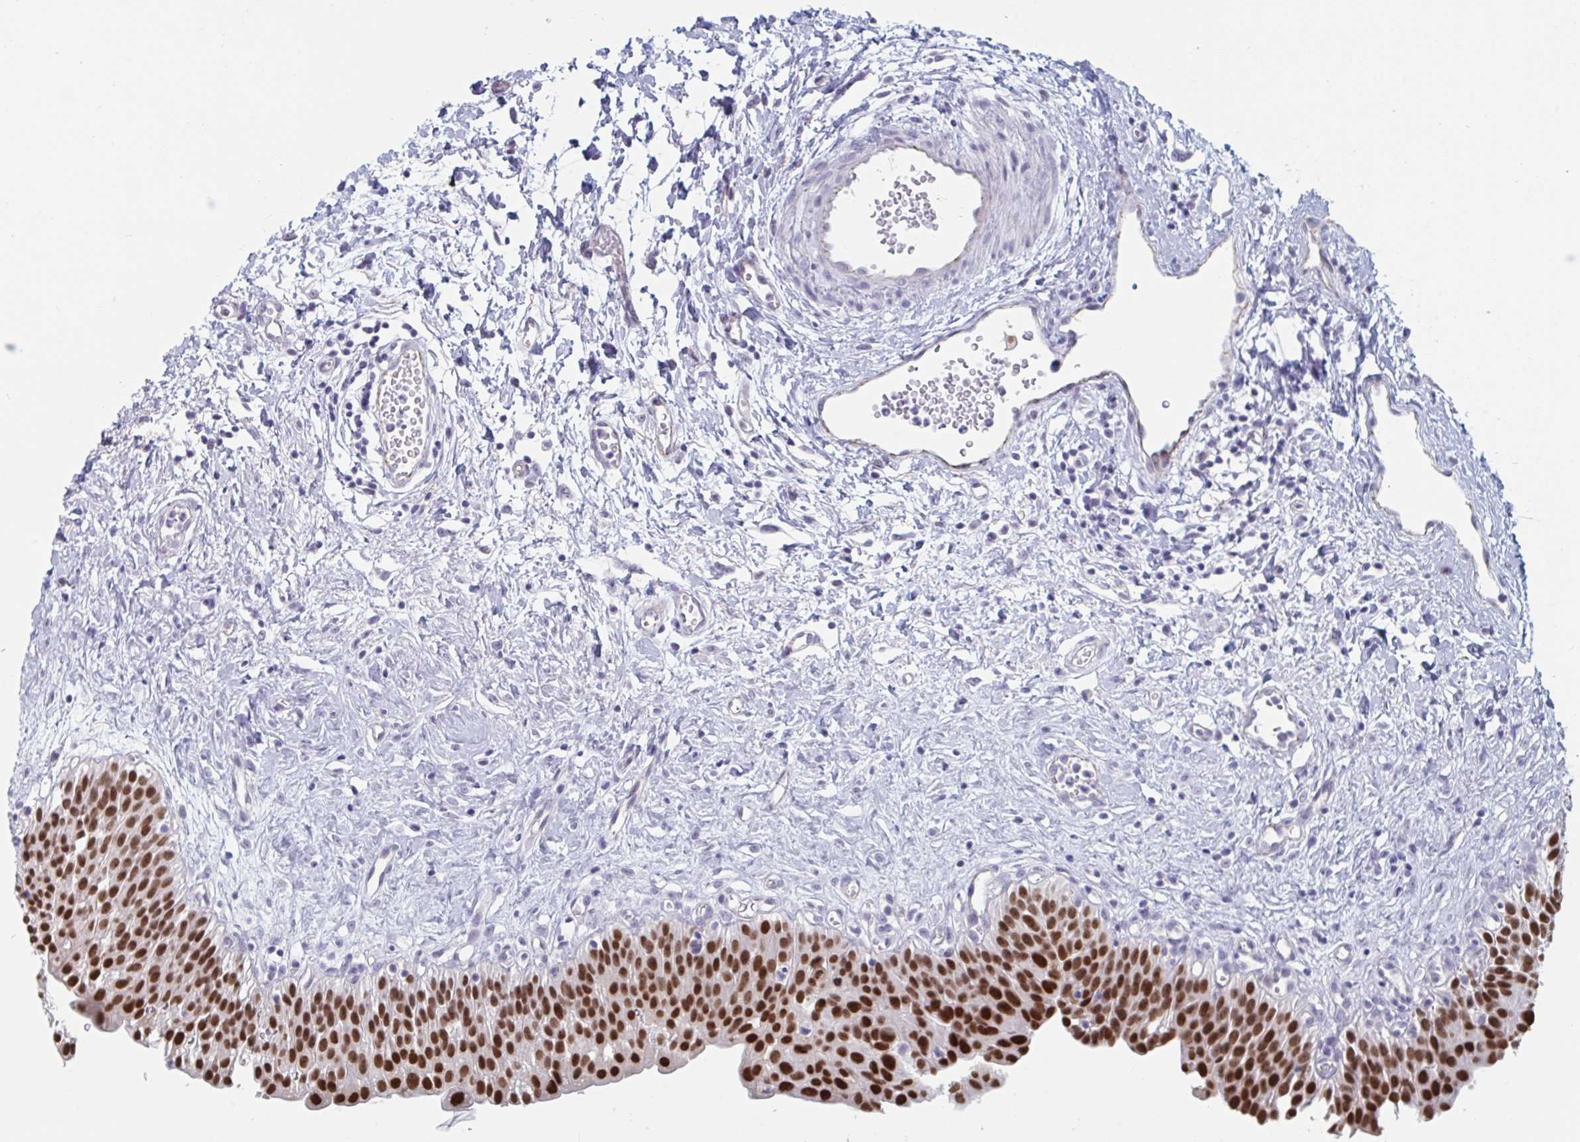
{"staining": {"intensity": "strong", "quantity": ">75%", "location": "nuclear"}, "tissue": "urinary bladder", "cell_type": "Urothelial cells", "image_type": "normal", "snomed": [{"axis": "morphology", "description": "Normal tissue, NOS"}, {"axis": "topography", "description": "Urinary bladder"}], "caption": "A high-resolution histopathology image shows immunohistochemistry staining of benign urinary bladder, which reveals strong nuclear expression in about >75% of urothelial cells. Immunohistochemistry stains the protein in brown and the nuclei are stained blue.", "gene": "FOXA1", "patient": {"sex": "male", "age": 51}}